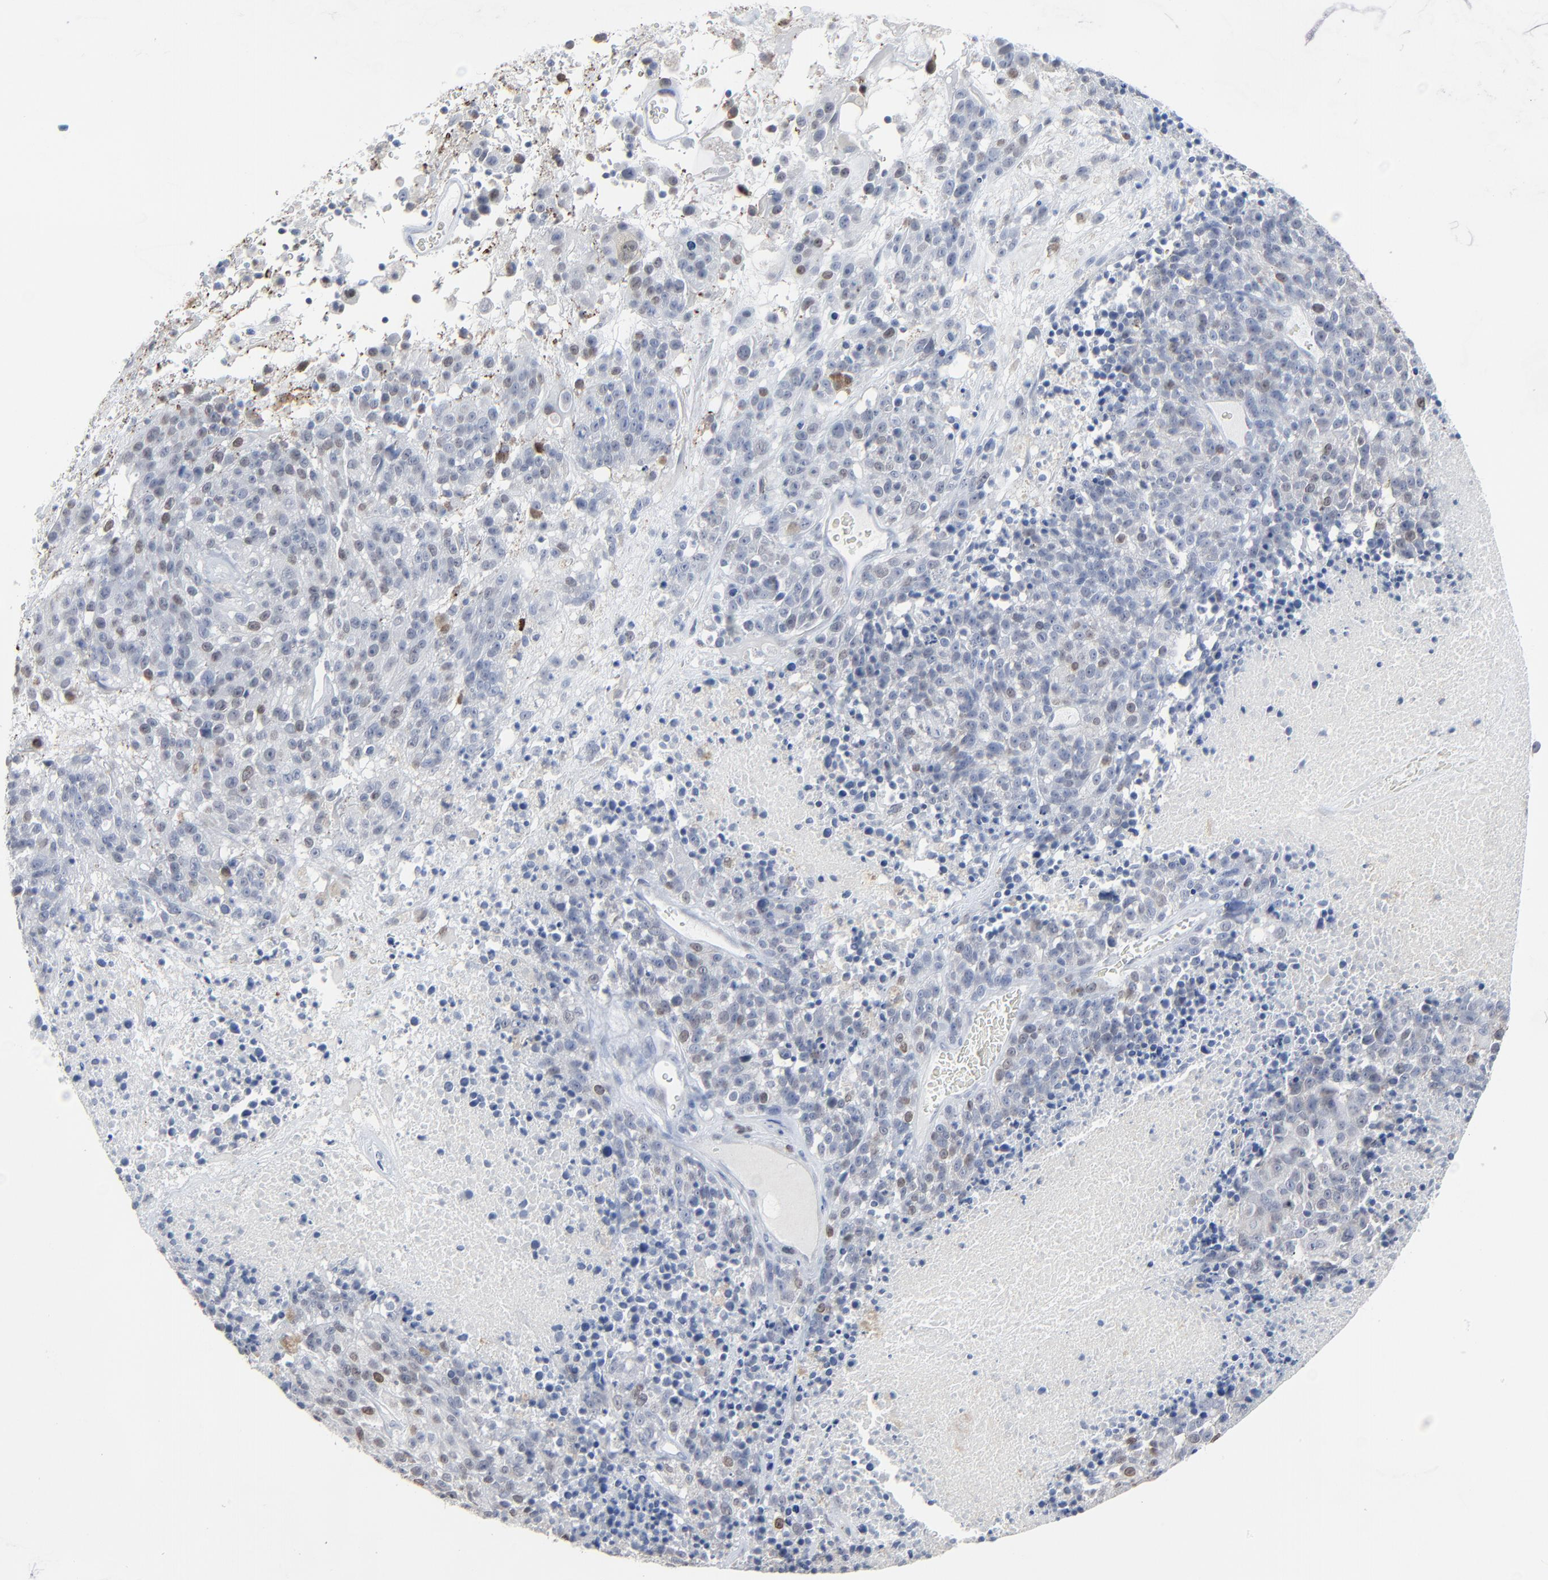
{"staining": {"intensity": "weak", "quantity": "<25%", "location": "nuclear"}, "tissue": "melanoma", "cell_type": "Tumor cells", "image_type": "cancer", "snomed": [{"axis": "morphology", "description": "Malignant melanoma, Metastatic site"}, {"axis": "topography", "description": "Cerebral cortex"}], "caption": "Immunohistochemistry of malignant melanoma (metastatic site) exhibits no staining in tumor cells.", "gene": "BIRC3", "patient": {"sex": "female", "age": 52}}